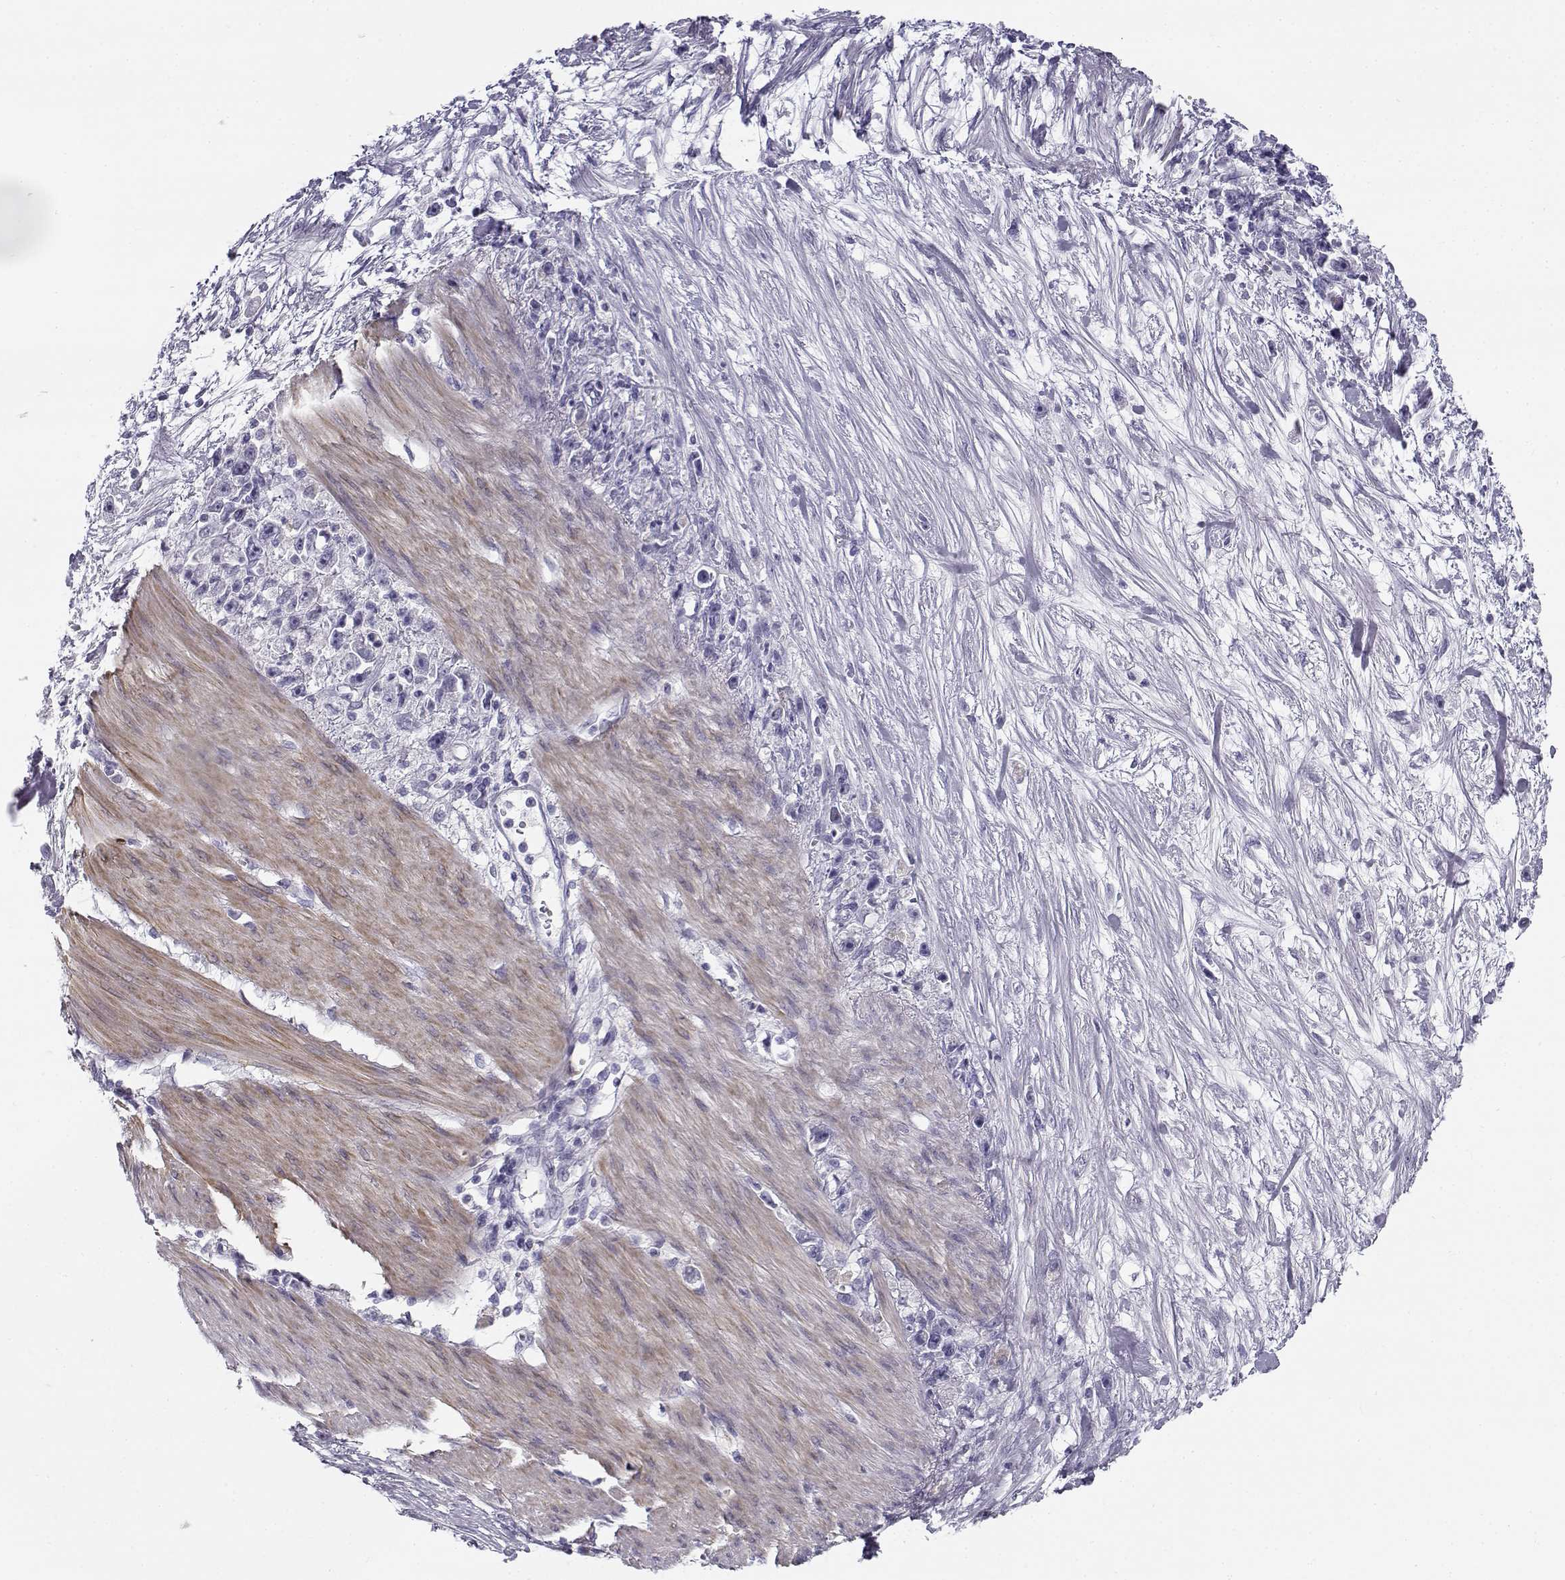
{"staining": {"intensity": "negative", "quantity": "none", "location": "none"}, "tissue": "stomach cancer", "cell_type": "Tumor cells", "image_type": "cancer", "snomed": [{"axis": "morphology", "description": "Adenocarcinoma, NOS"}, {"axis": "topography", "description": "Stomach"}], "caption": "Immunohistochemistry histopathology image of neoplastic tissue: stomach adenocarcinoma stained with DAB (3,3'-diaminobenzidine) displays no significant protein staining in tumor cells. Nuclei are stained in blue.", "gene": "CREB3L3", "patient": {"sex": "female", "age": 59}}